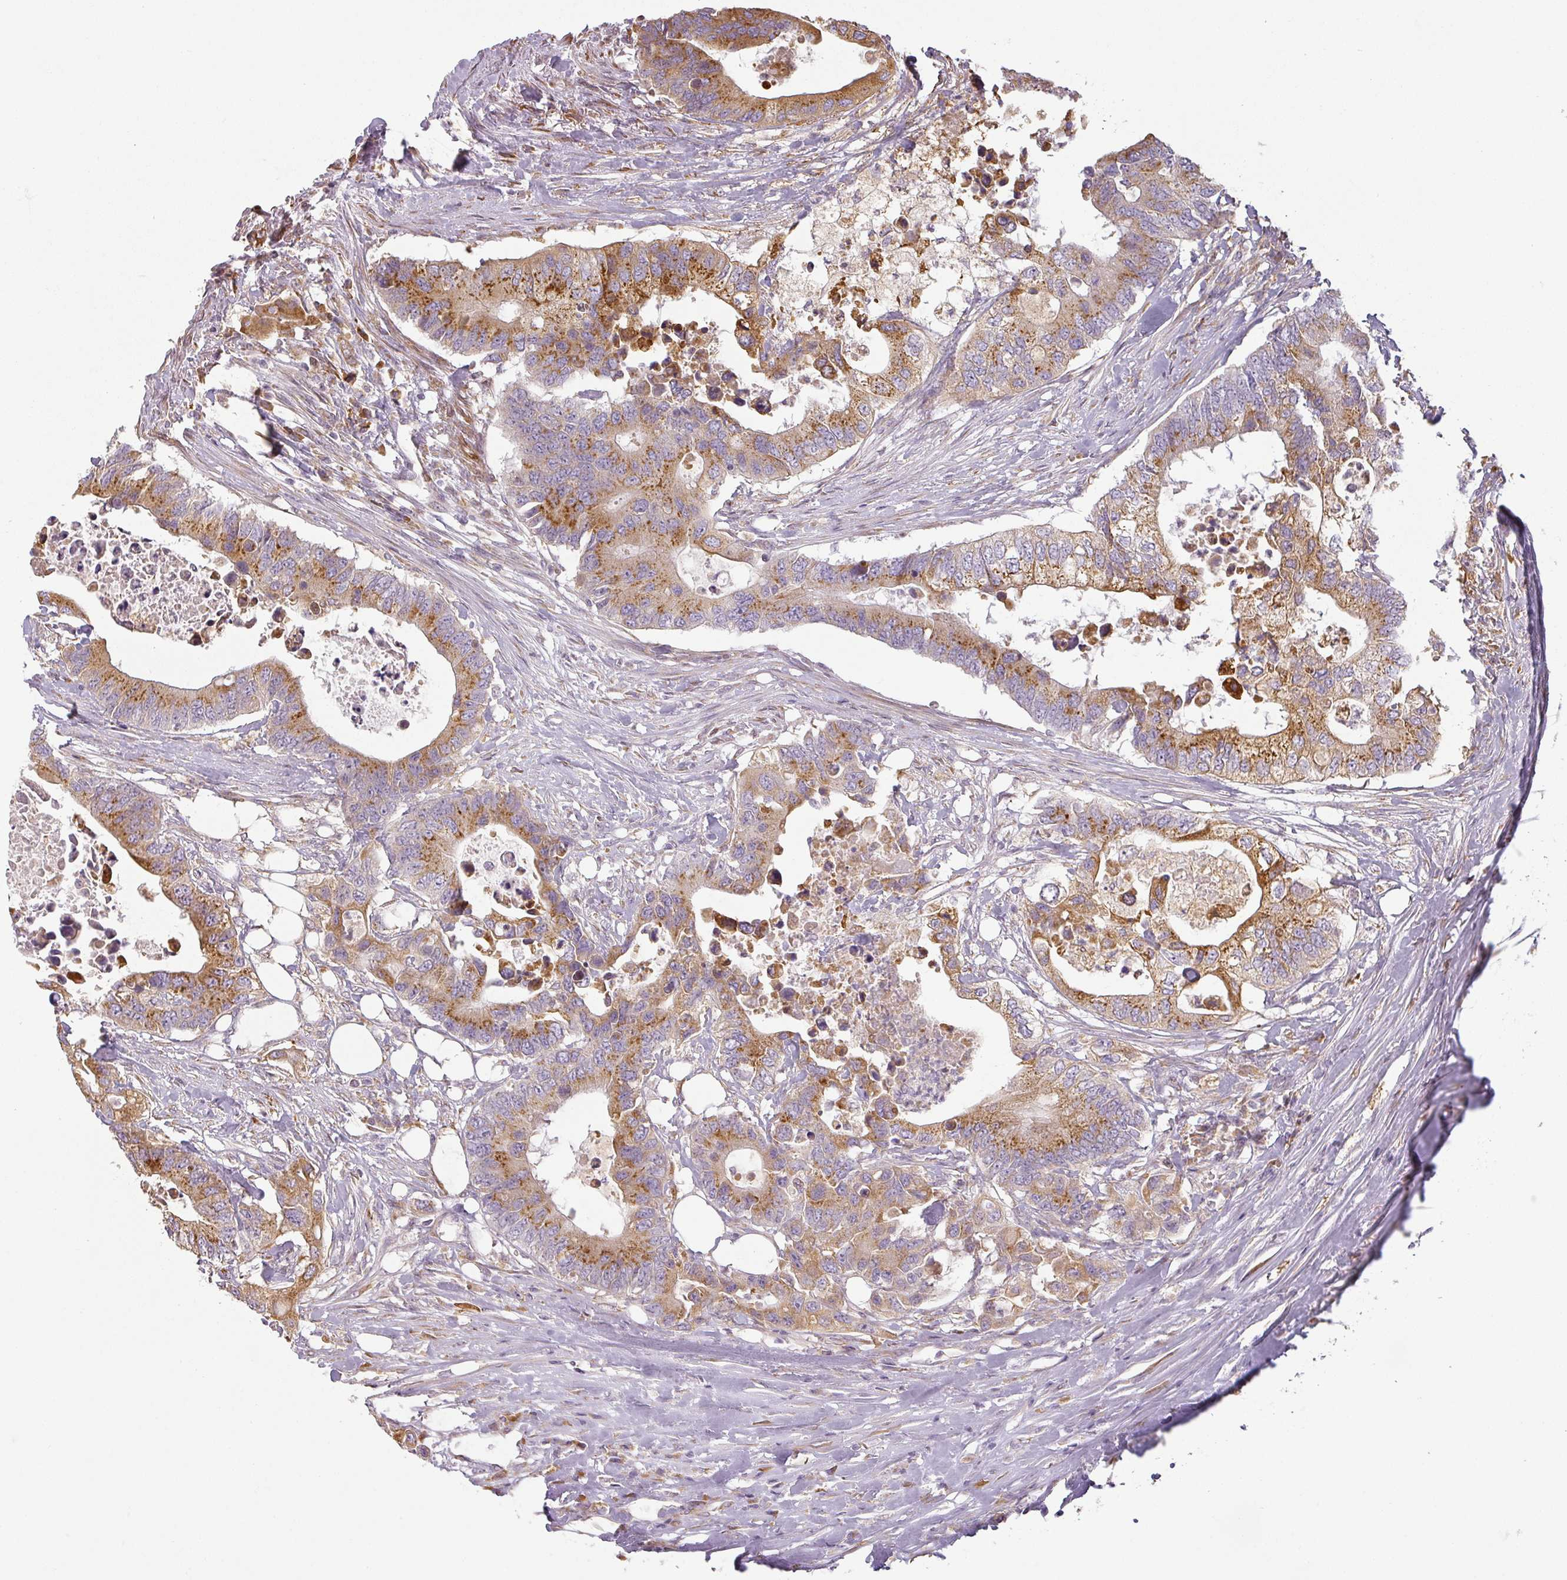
{"staining": {"intensity": "moderate", "quantity": ">75%", "location": "cytoplasmic/membranous"}, "tissue": "colorectal cancer", "cell_type": "Tumor cells", "image_type": "cancer", "snomed": [{"axis": "morphology", "description": "Adenocarcinoma, NOS"}, {"axis": "topography", "description": "Colon"}], "caption": "Immunohistochemical staining of adenocarcinoma (colorectal) demonstrates medium levels of moderate cytoplasmic/membranous protein expression in about >75% of tumor cells. Nuclei are stained in blue.", "gene": "CCDC144A", "patient": {"sex": "male", "age": 71}}